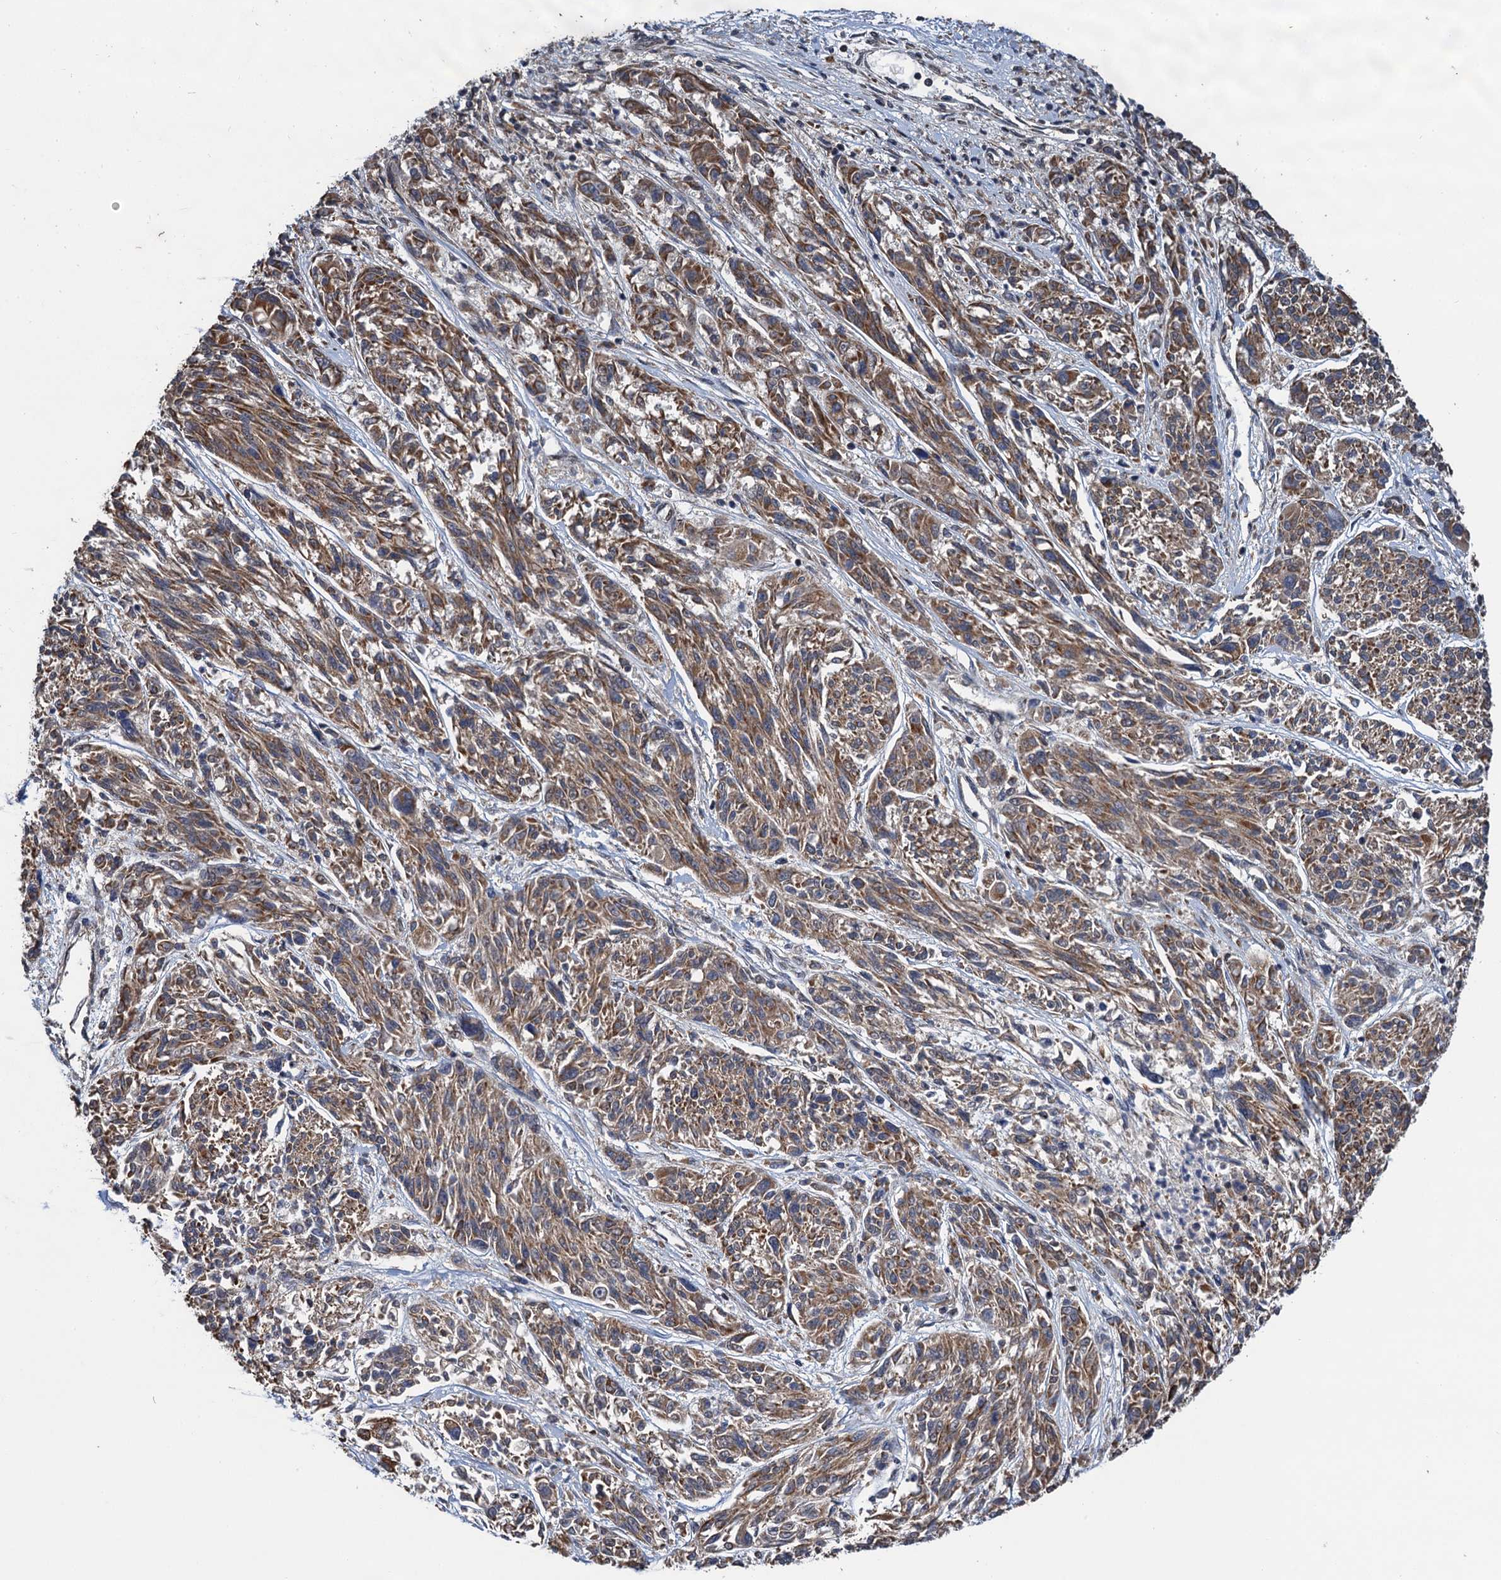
{"staining": {"intensity": "moderate", "quantity": ">75%", "location": "cytoplasmic/membranous"}, "tissue": "melanoma", "cell_type": "Tumor cells", "image_type": "cancer", "snomed": [{"axis": "morphology", "description": "Malignant melanoma, NOS"}, {"axis": "topography", "description": "Skin"}], "caption": "Immunohistochemical staining of human melanoma demonstrates medium levels of moderate cytoplasmic/membranous positivity in approximately >75% of tumor cells.", "gene": "CMPK2", "patient": {"sex": "male", "age": 53}}